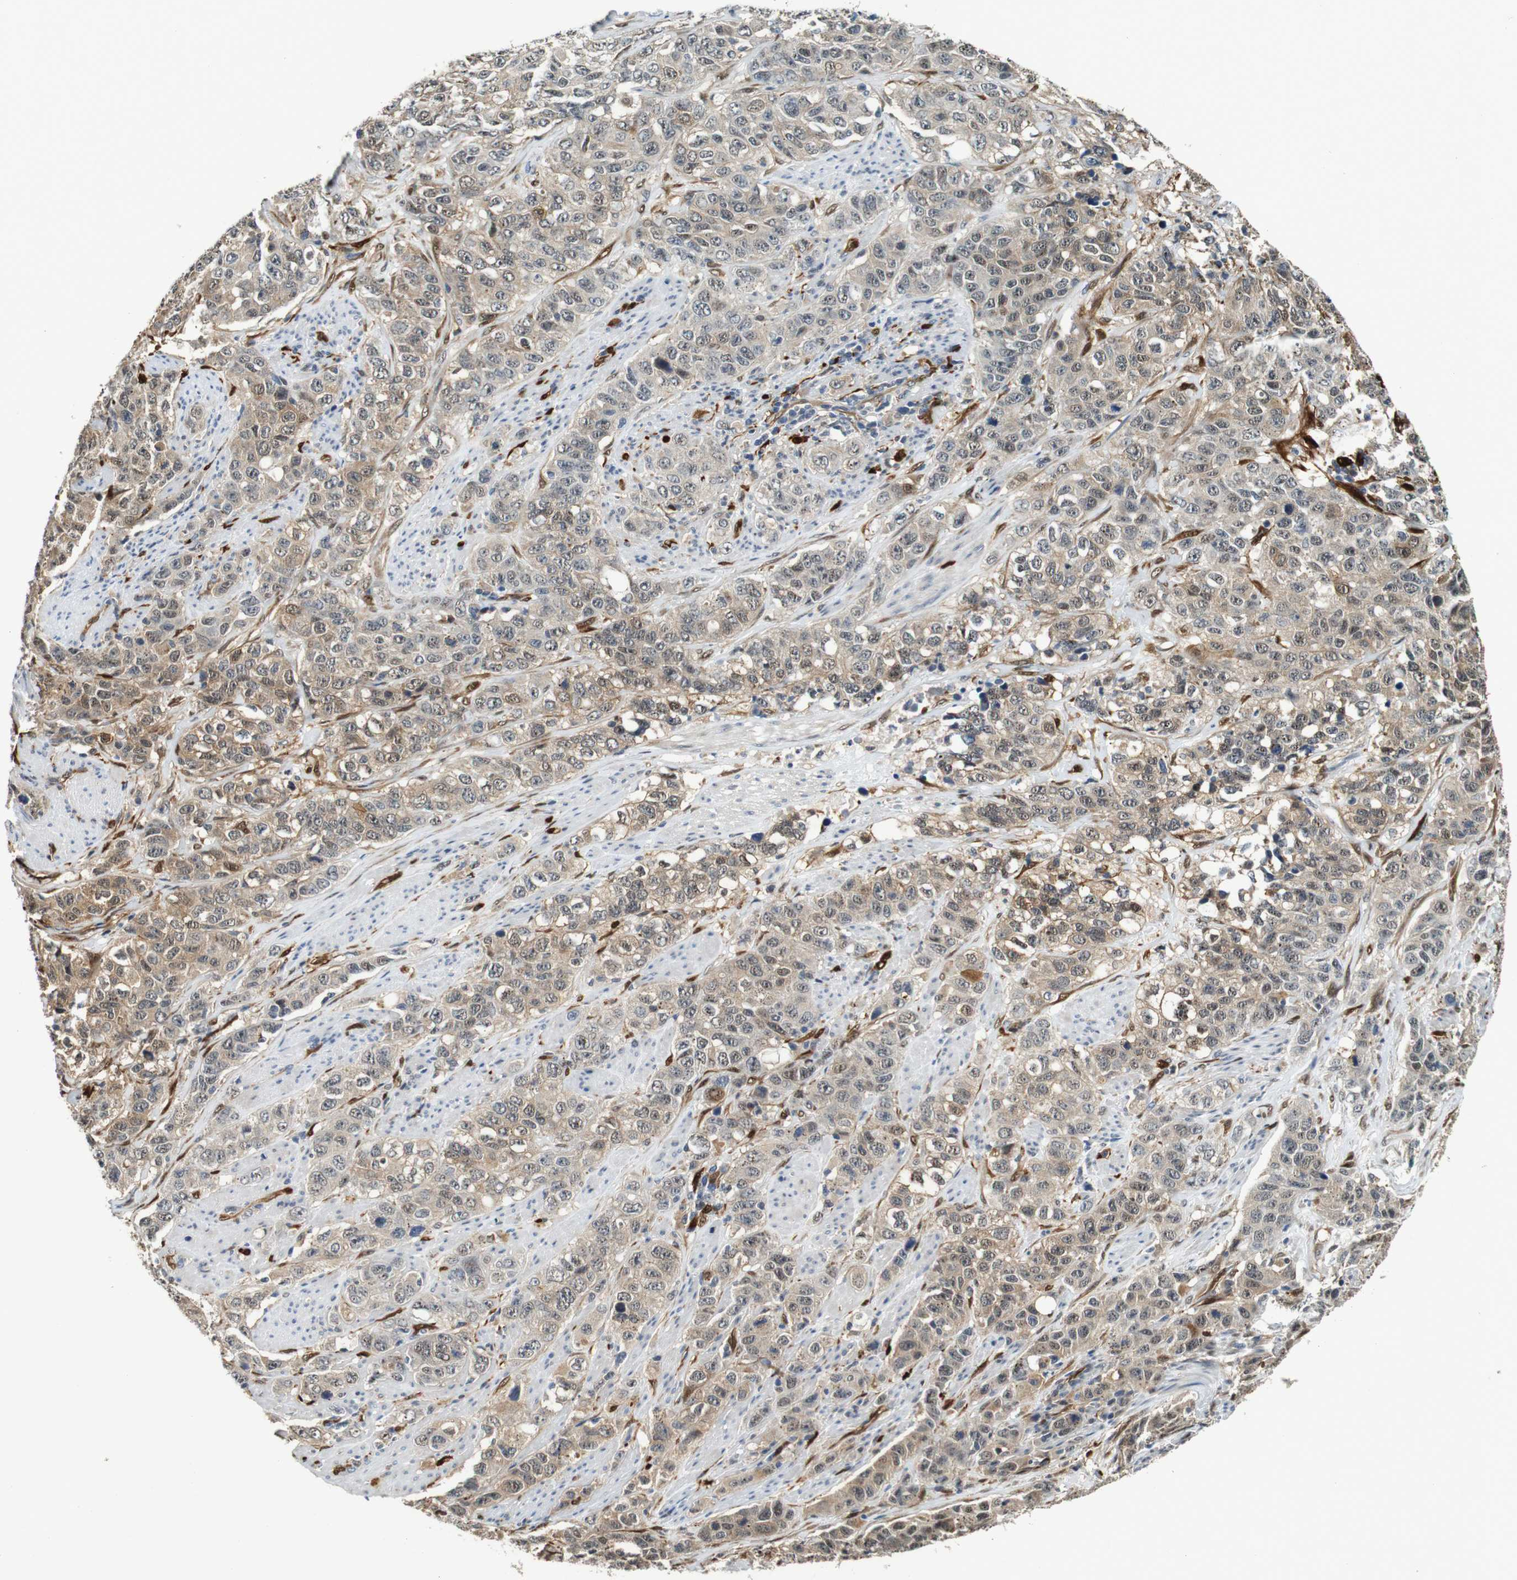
{"staining": {"intensity": "weak", "quantity": ">75%", "location": "cytoplasmic/membranous,nuclear"}, "tissue": "stomach cancer", "cell_type": "Tumor cells", "image_type": "cancer", "snomed": [{"axis": "morphology", "description": "Adenocarcinoma, NOS"}, {"axis": "topography", "description": "Stomach"}], "caption": "Human stomach cancer stained for a protein (brown) shows weak cytoplasmic/membranous and nuclear positive expression in approximately >75% of tumor cells.", "gene": "LXN", "patient": {"sex": "male", "age": 48}}